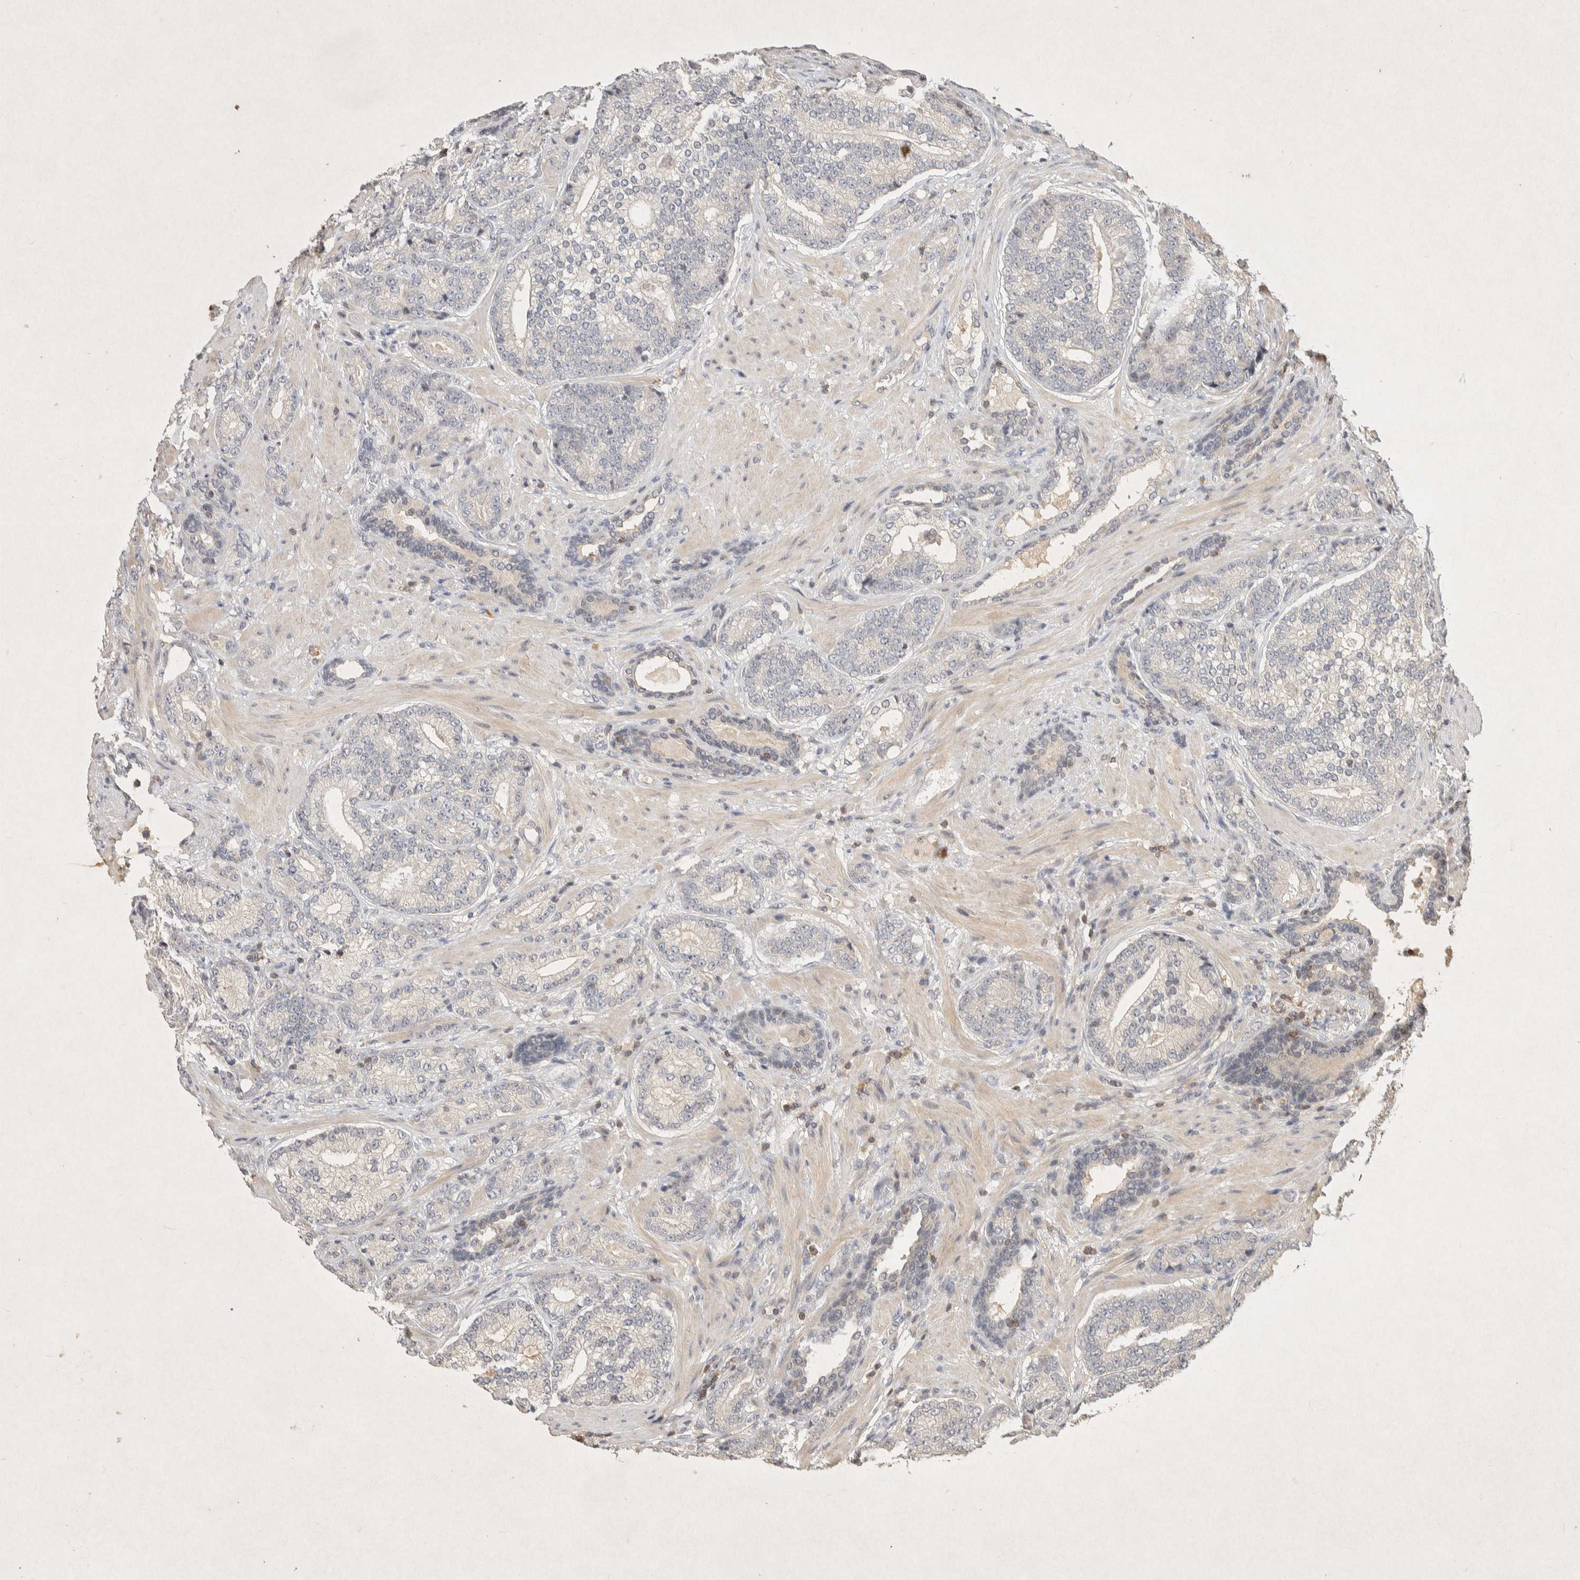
{"staining": {"intensity": "negative", "quantity": "none", "location": "none"}, "tissue": "prostate cancer", "cell_type": "Tumor cells", "image_type": "cancer", "snomed": [{"axis": "morphology", "description": "Adenocarcinoma, High grade"}, {"axis": "topography", "description": "Prostate"}], "caption": "Tumor cells are negative for brown protein staining in prostate cancer (high-grade adenocarcinoma). The staining is performed using DAB (3,3'-diaminobenzidine) brown chromogen with nuclei counter-stained in using hematoxylin.", "gene": "RAC2", "patient": {"sex": "male", "age": 61}}